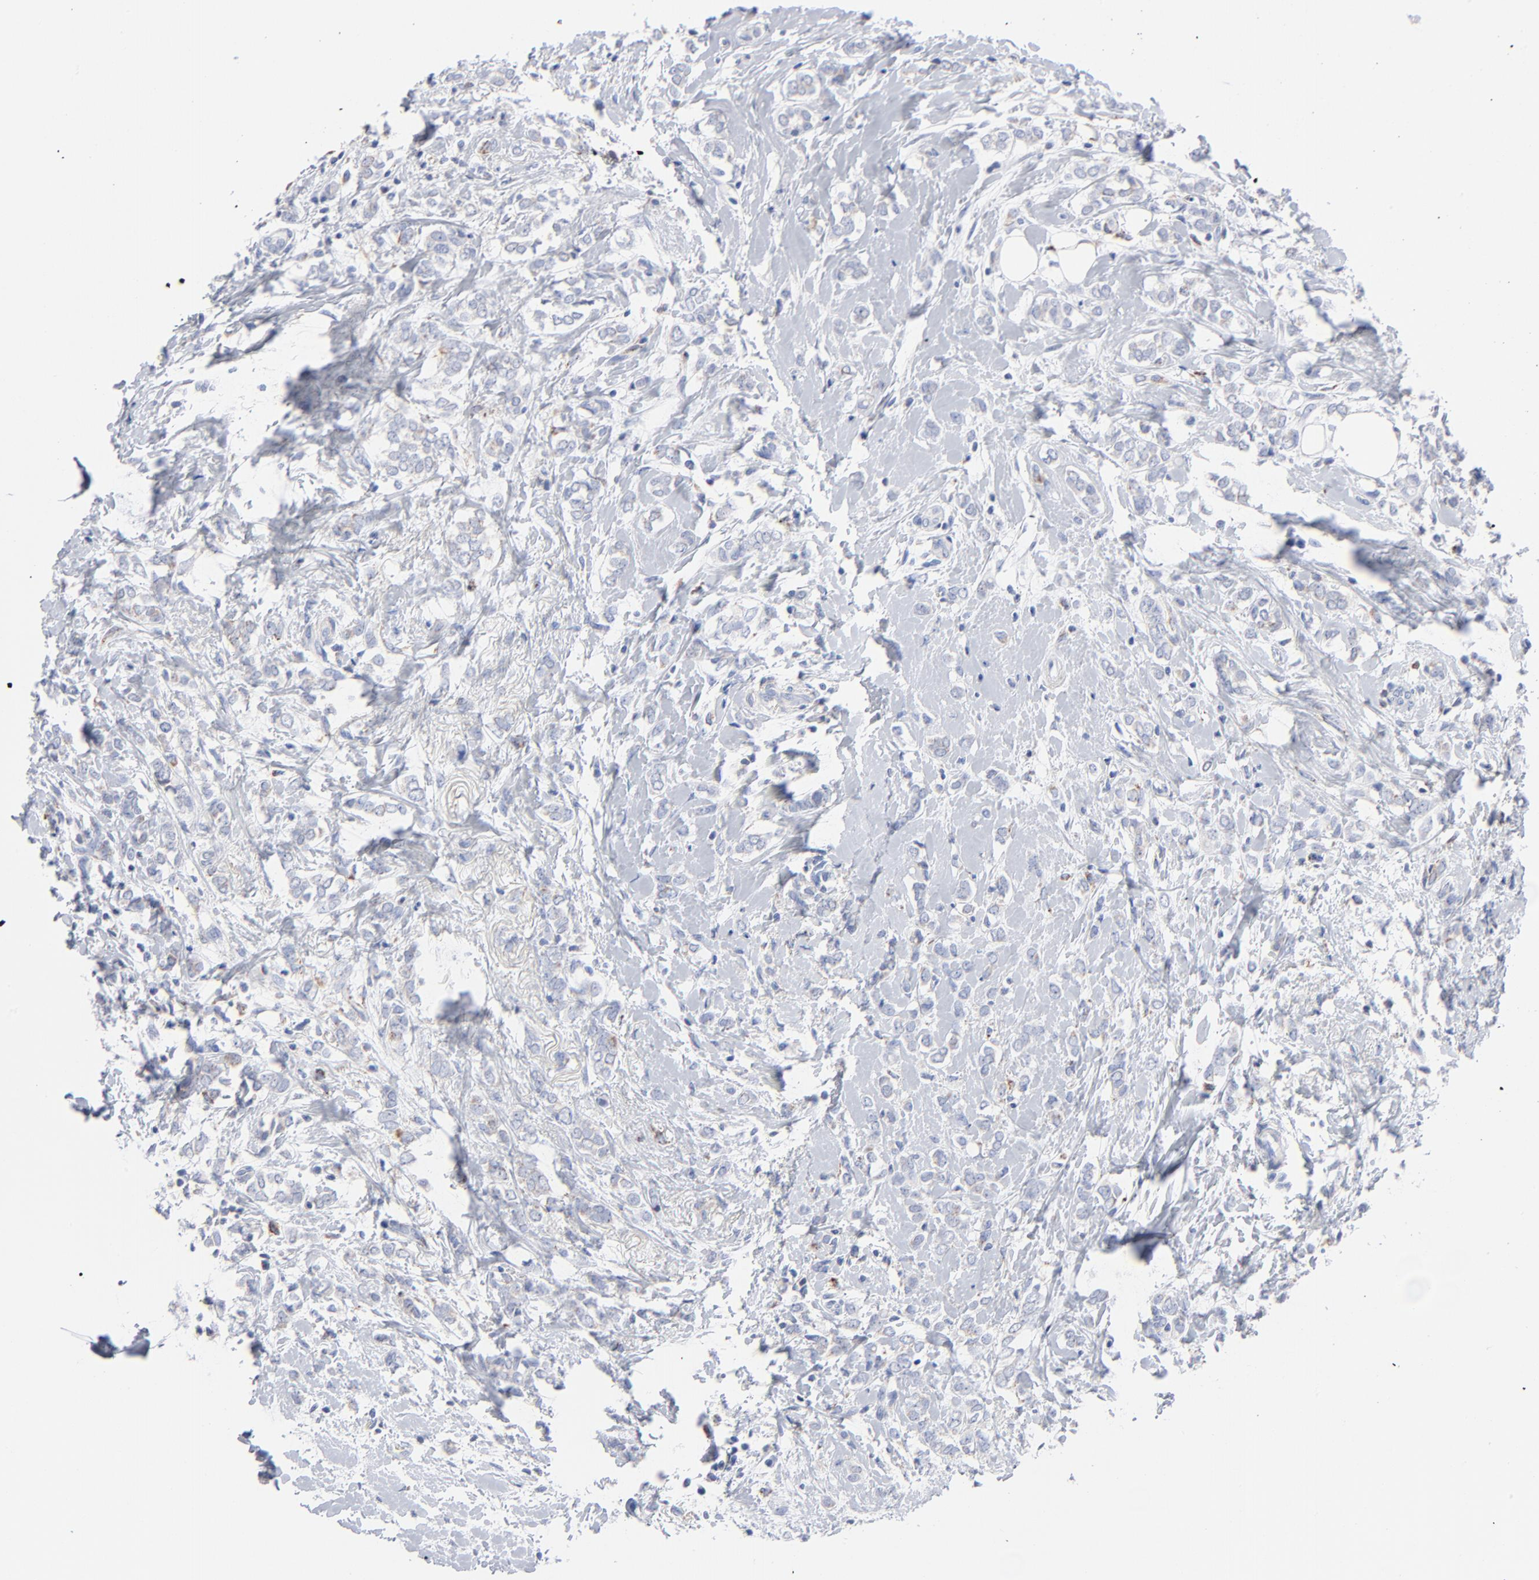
{"staining": {"intensity": "negative", "quantity": "none", "location": "none"}, "tissue": "breast cancer", "cell_type": "Tumor cells", "image_type": "cancer", "snomed": [{"axis": "morphology", "description": "Normal tissue, NOS"}, {"axis": "morphology", "description": "Lobular carcinoma"}, {"axis": "topography", "description": "Breast"}], "caption": "DAB (3,3'-diaminobenzidine) immunohistochemical staining of breast lobular carcinoma demonstrates no significant expression in tumor cells. Nuclei are stained in blue.", "gene": "CHCHD10", "patient": {"sex": "female", "age": 47}}